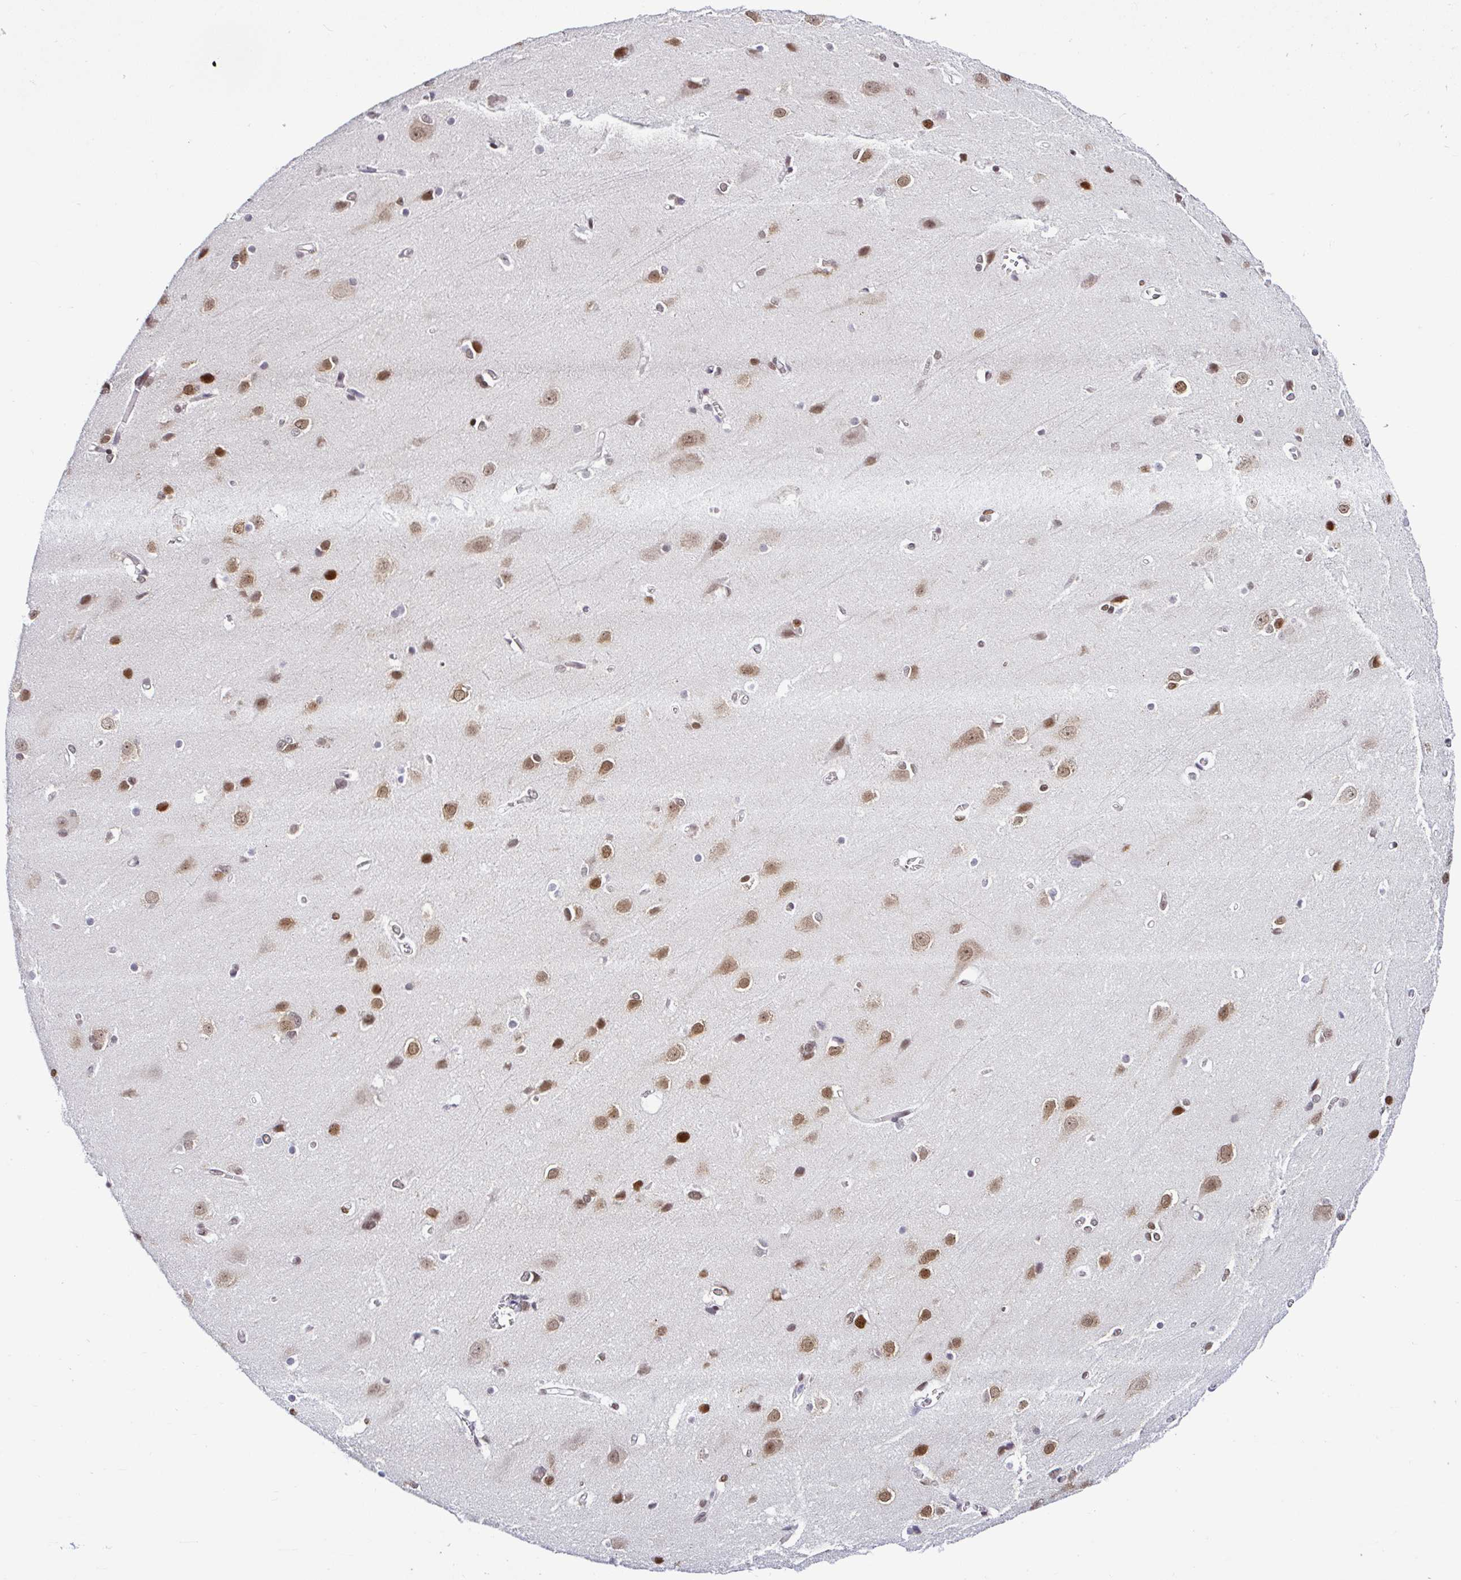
{"staining": {"intensity": "negative", "quantity": "none", "location": "none"}, "tissue": "cerebral cortex", "cell_type": "Endothelial cells", "image_type": "normal", "snomed": [{"axis": "morphology", "description": "Normal tissue, NOS"}, {"axis": "topography", "description": "Cerebral cortex"}], "caption": "DAB (3,3'-diaminobenzidine) immunohistochemical staining of benign cerebral cortex shows no significant expression in endothelial cells.", "gene": "DR1", "patient": {"sex": "male", "age": 37}}